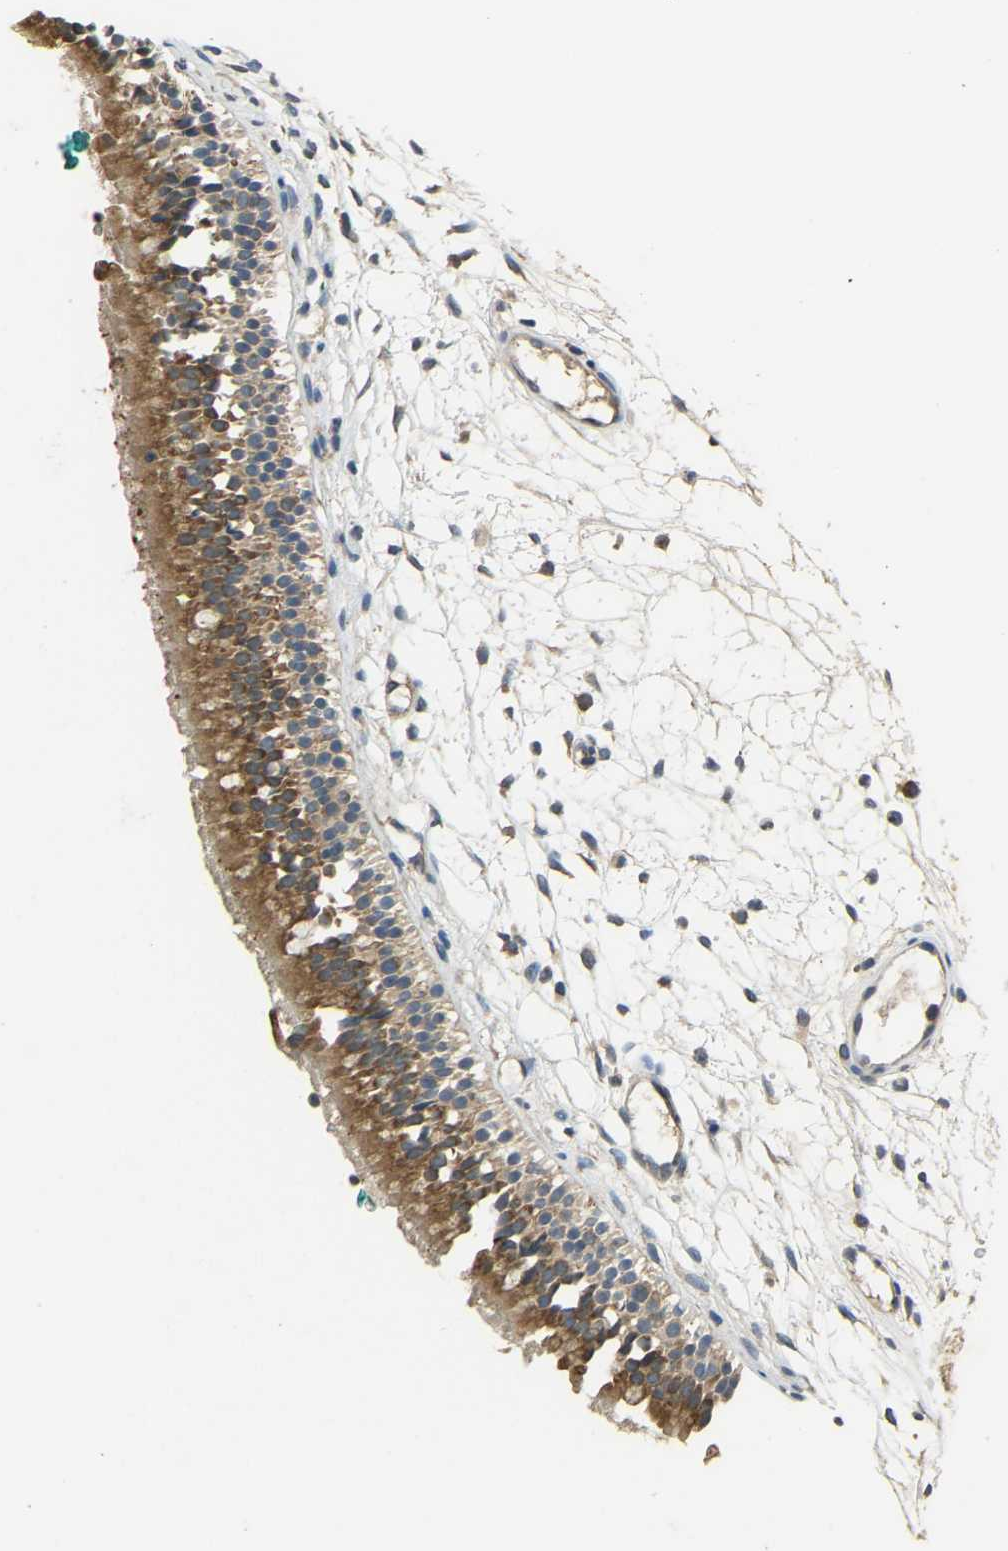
{"staining": {"intensity": "moderate", "quantity": ">75%", "location": "cytoplasmic/membranous"}, "tissue": "nasopharynx", "cell_type": "Respiratory epithelial cells", "image_type": "normal", "snomed": [{"axis": "morphology", "description": "Normal tissue, NOS"}, {"axis": "topography", "description": "Nasopharynx"}], "caption": "IHC histopathology image of benign nasopharynx stained for a protein (brown), which reveals medium levels of moderate cytoplasmic/membranous positivity in about >75% of respiratory epithelial cells.", "gene": "AIMP1", "patient": {"sex": "female", "age": 54}}